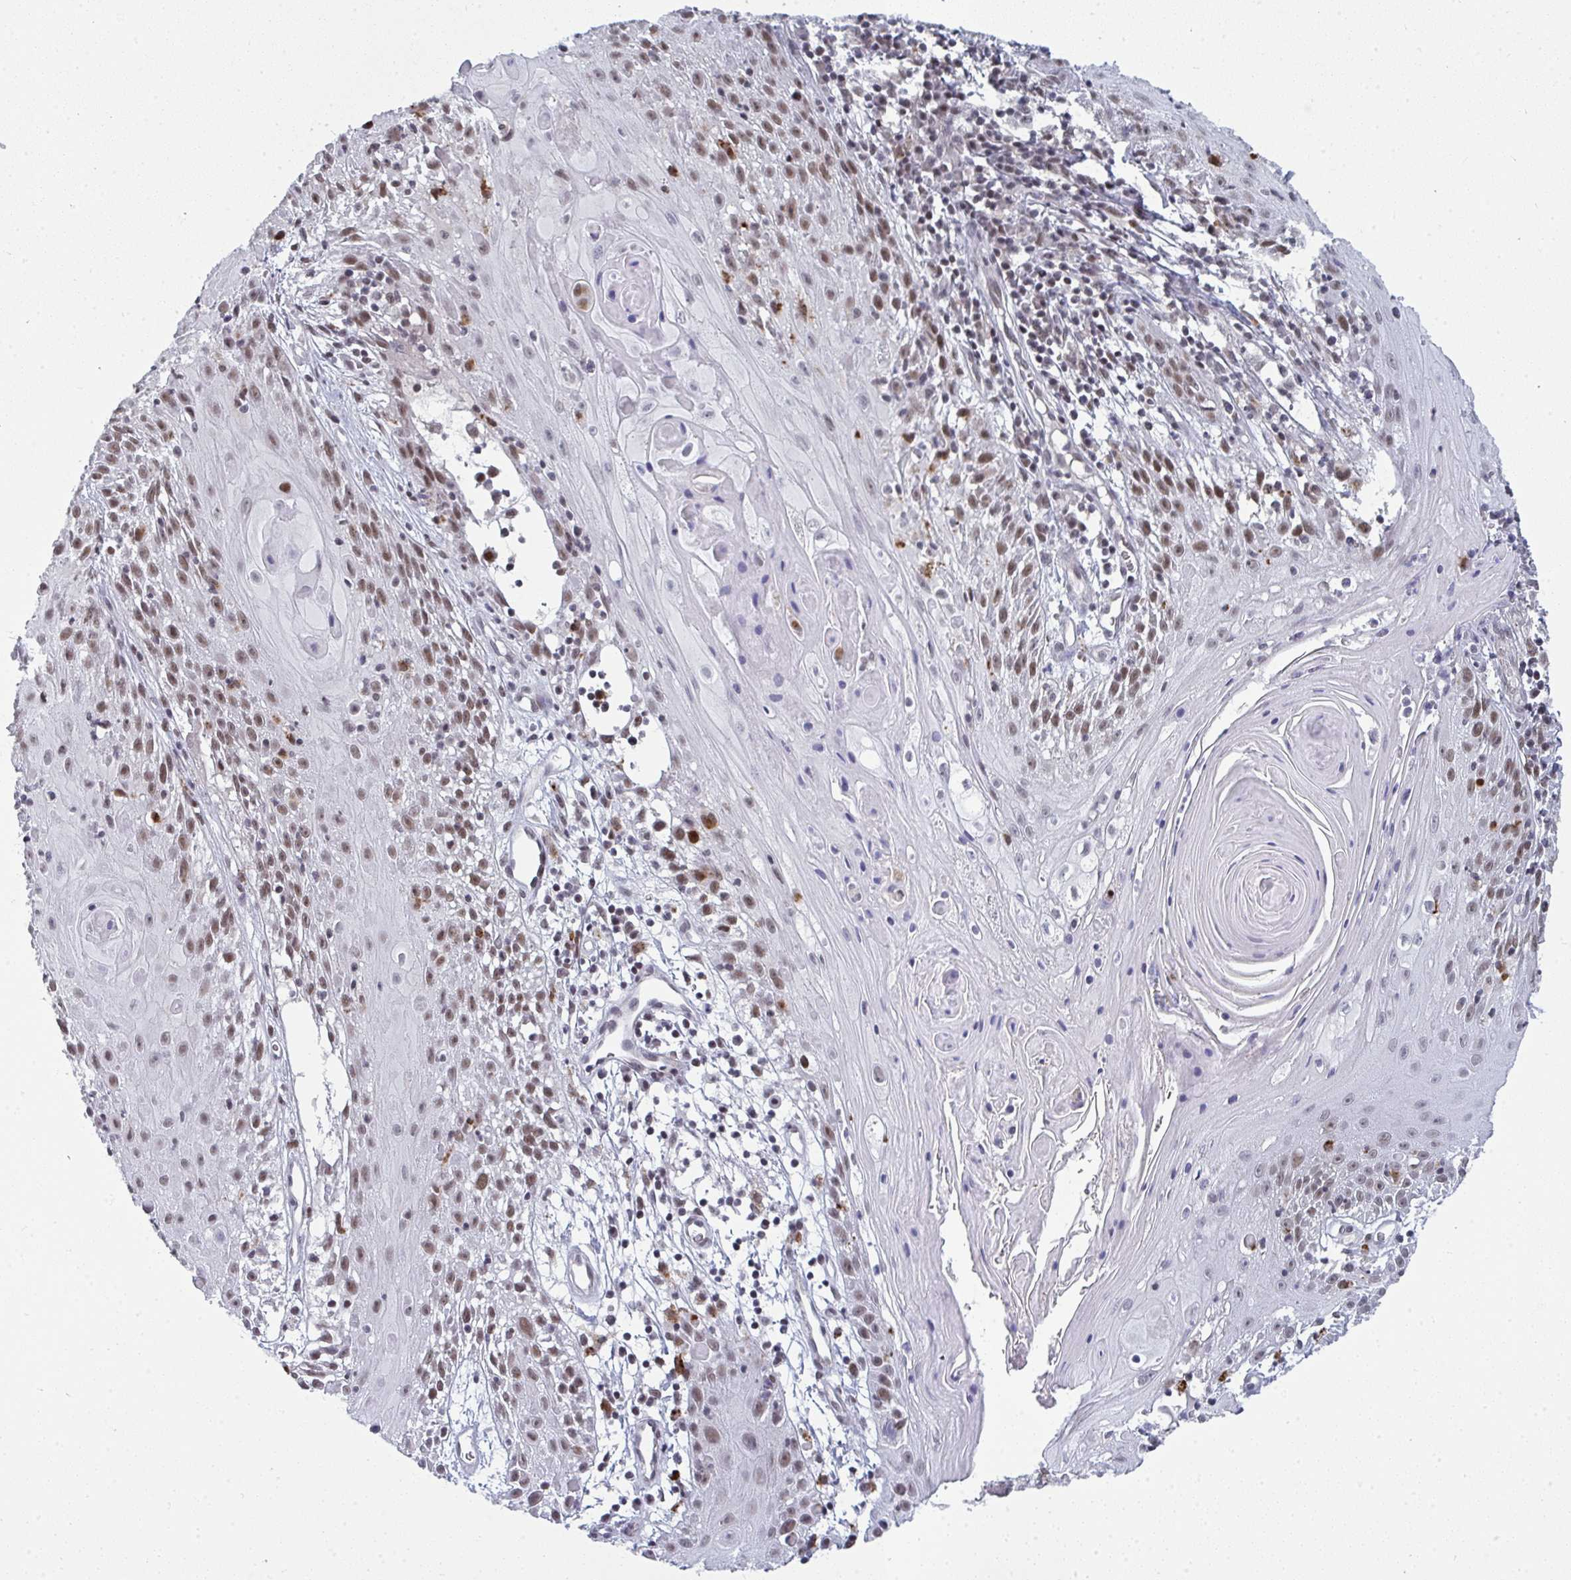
{"staining": {"intensity": "moderate", "quantity": "25%-75%", "location": "nuclear"}, "tissue": "skin cancer", "cell_type": "Tumor cells", "image_type": "cancer", "snomed": [{"axis": "morphology", "description": "Squamous cell carcinoma, NOS"}, {"axis": "topography", "description": "Skin"}, {"axis": "topography", "description": "Vulva"}], "caption": "Protein expression analysis of human squamous cell carcinoma (skin) reveals moderate nuclear positivity in about 25%-75% of tumor cells. (brown staining indicates protein expression, while blue staining denotes nuclei).", "gene": "ATF1", "patient": {"sex": "female", "age": 76}}